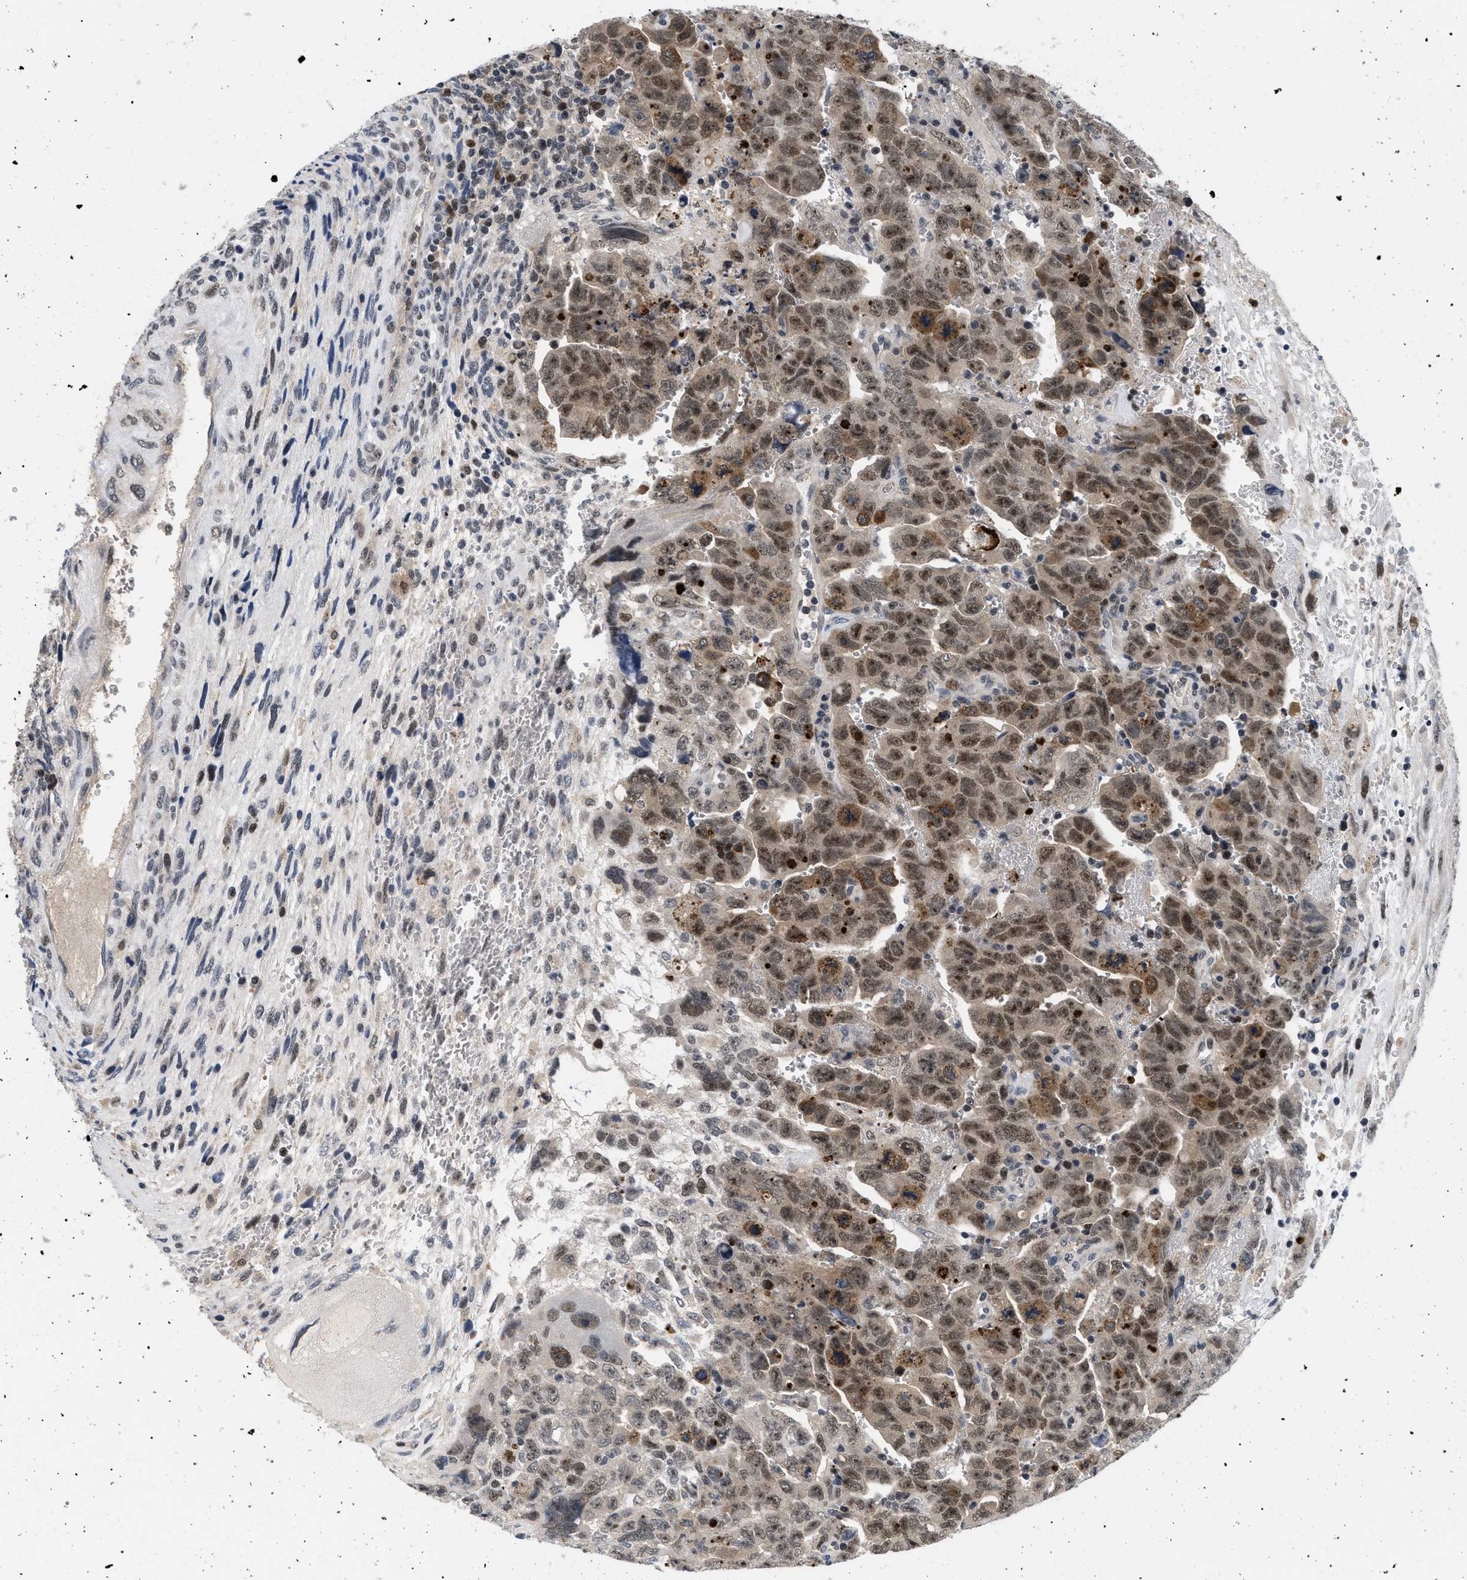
{"staining": {"intensity": "moderate", "quantity": ">75%", "location": "cytoplasmic/membranous,nuclear"}, "tissue": "testis cancer", "cell_type": "Tumor cells", "image_type": "cancer", "snomed": [{"axis": "morphology", "description": "Carcinoma, Embryonal, NOS"}, {"axis": "topography", "description": "Testis"}], "caption": "Moderate cytoplasmic/membranous and nuclear protein positivity is appreciated in approximately >75% of tumor cells in testis cancer. The staining is performed using DAB brown chromogen to label protein expression. The nuclei are counter-stained blue using hematoxylin.", "gene": "PITHD1", "patient": {"sex": "male", "age": 28}}